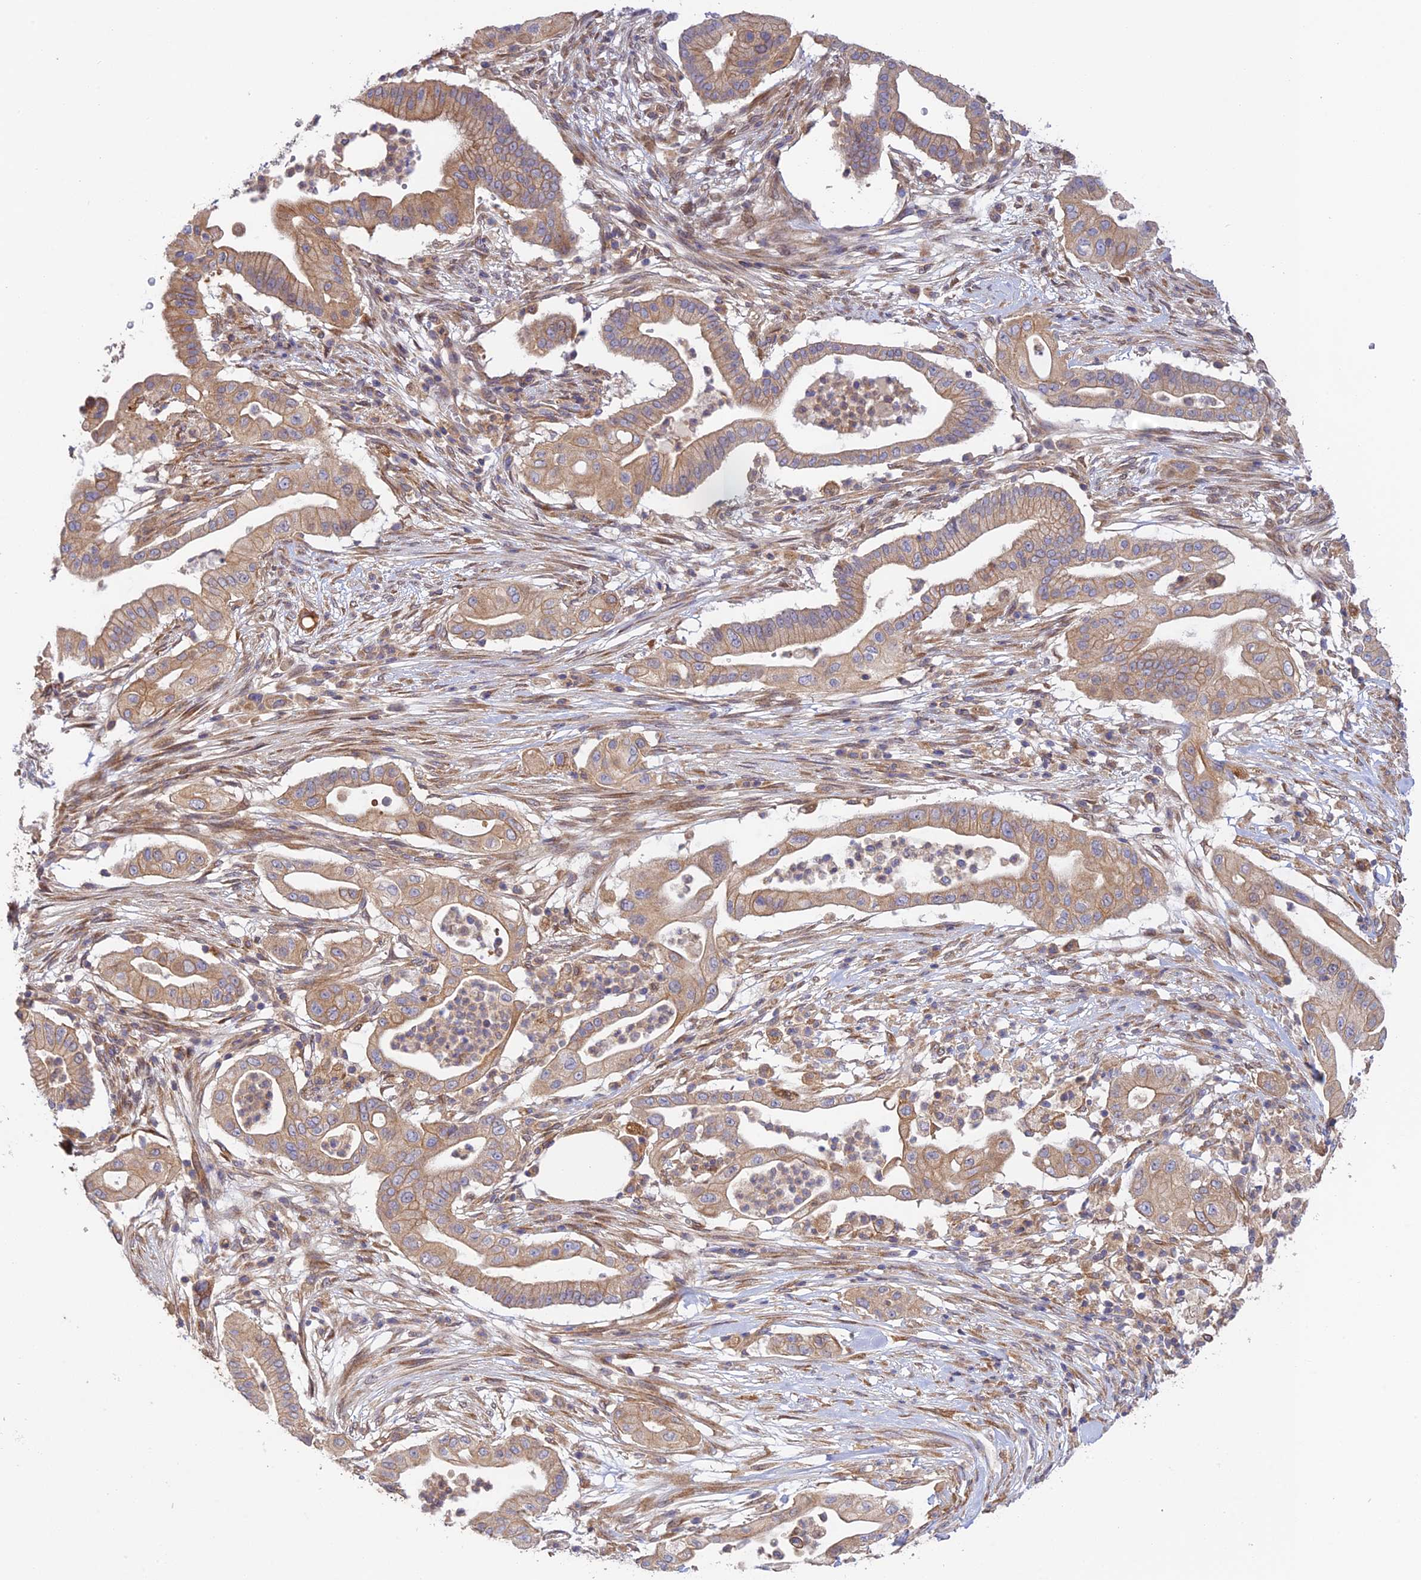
{"staining": {"intensity": "moderate", "quantity": ">75%", "location": "cytoplasmic/membranous"}, "tissue": "pancreatic cancer", "cell_type": "Tumor cells", "image_type": "cancer", "snomed": [{"axis": "morphology", "description": "Adenocarcinoma, NOS"}, {"axis": "topography", "description": "Pancreas"}], "caption": "This is an image of immunohistochemistry staining of adenocarcinoma (pancreatic), which shows moderate staining in the cytoplasmic/membranous of tumor cells.", "gene": "MYO9A", "patient": {"sex": "male", "age": 68}}